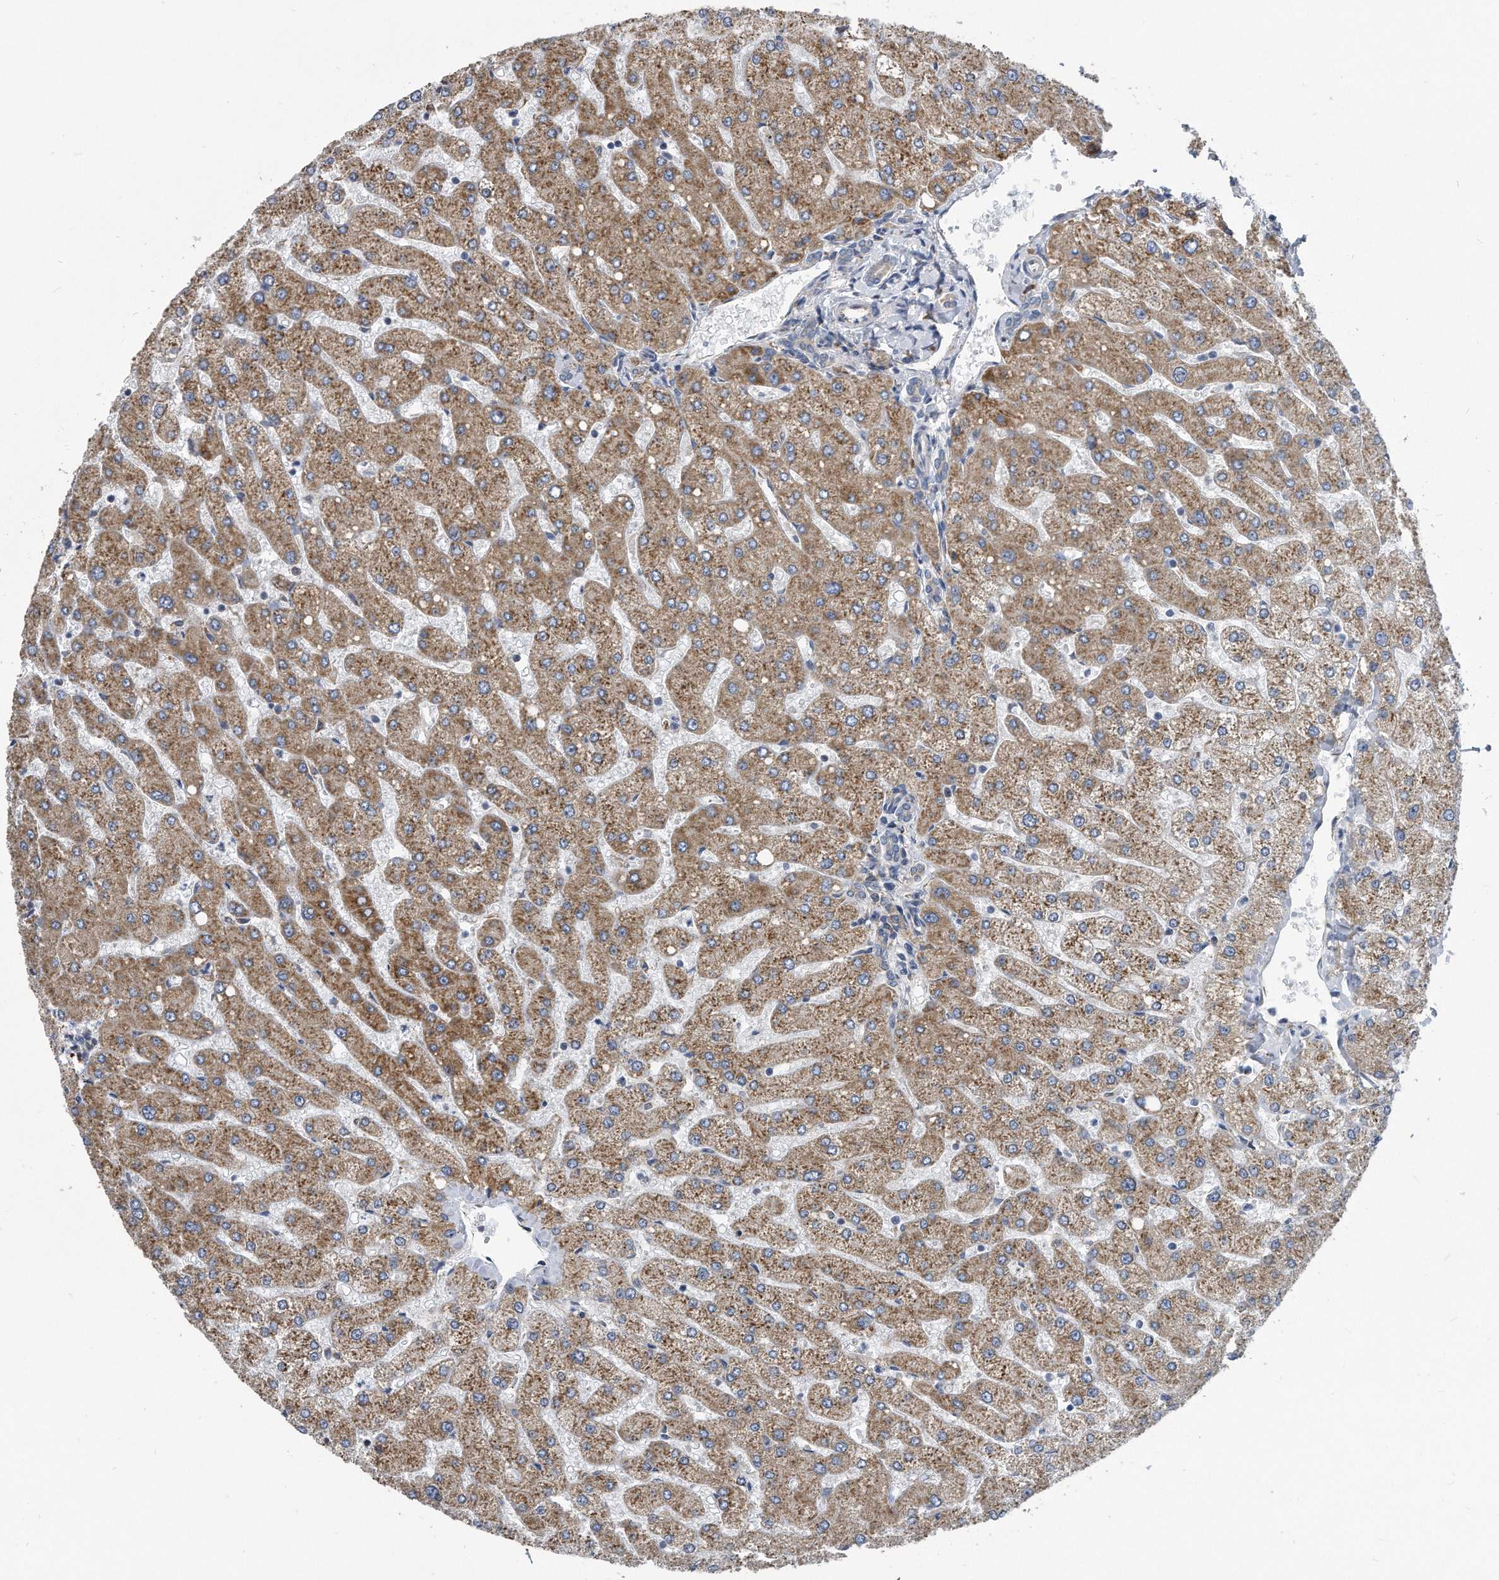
{"staining": {"intensity": "weak", "quantity": "25%-75%", "location": "cytoplasmic/membranous"}, "tissue": "liver", "cell_type": "Cholangiocytes", "image_type": "normal", "snomed": [{"axis": "morphology", "description": "Normal tissue, NOS"}, {"axis": "topography", "description": "Liver"}], "caption": "Brown immunohistochemical staining in unremarkable liver exhibits weak cytoplasmic/membranous positivity in approximately 25%-75% of cholangiocytes. (IHC, brightfield microscopy, high magnification).", "gene": "CCDC47", "patient": {"sex": "male", "age": 55}}